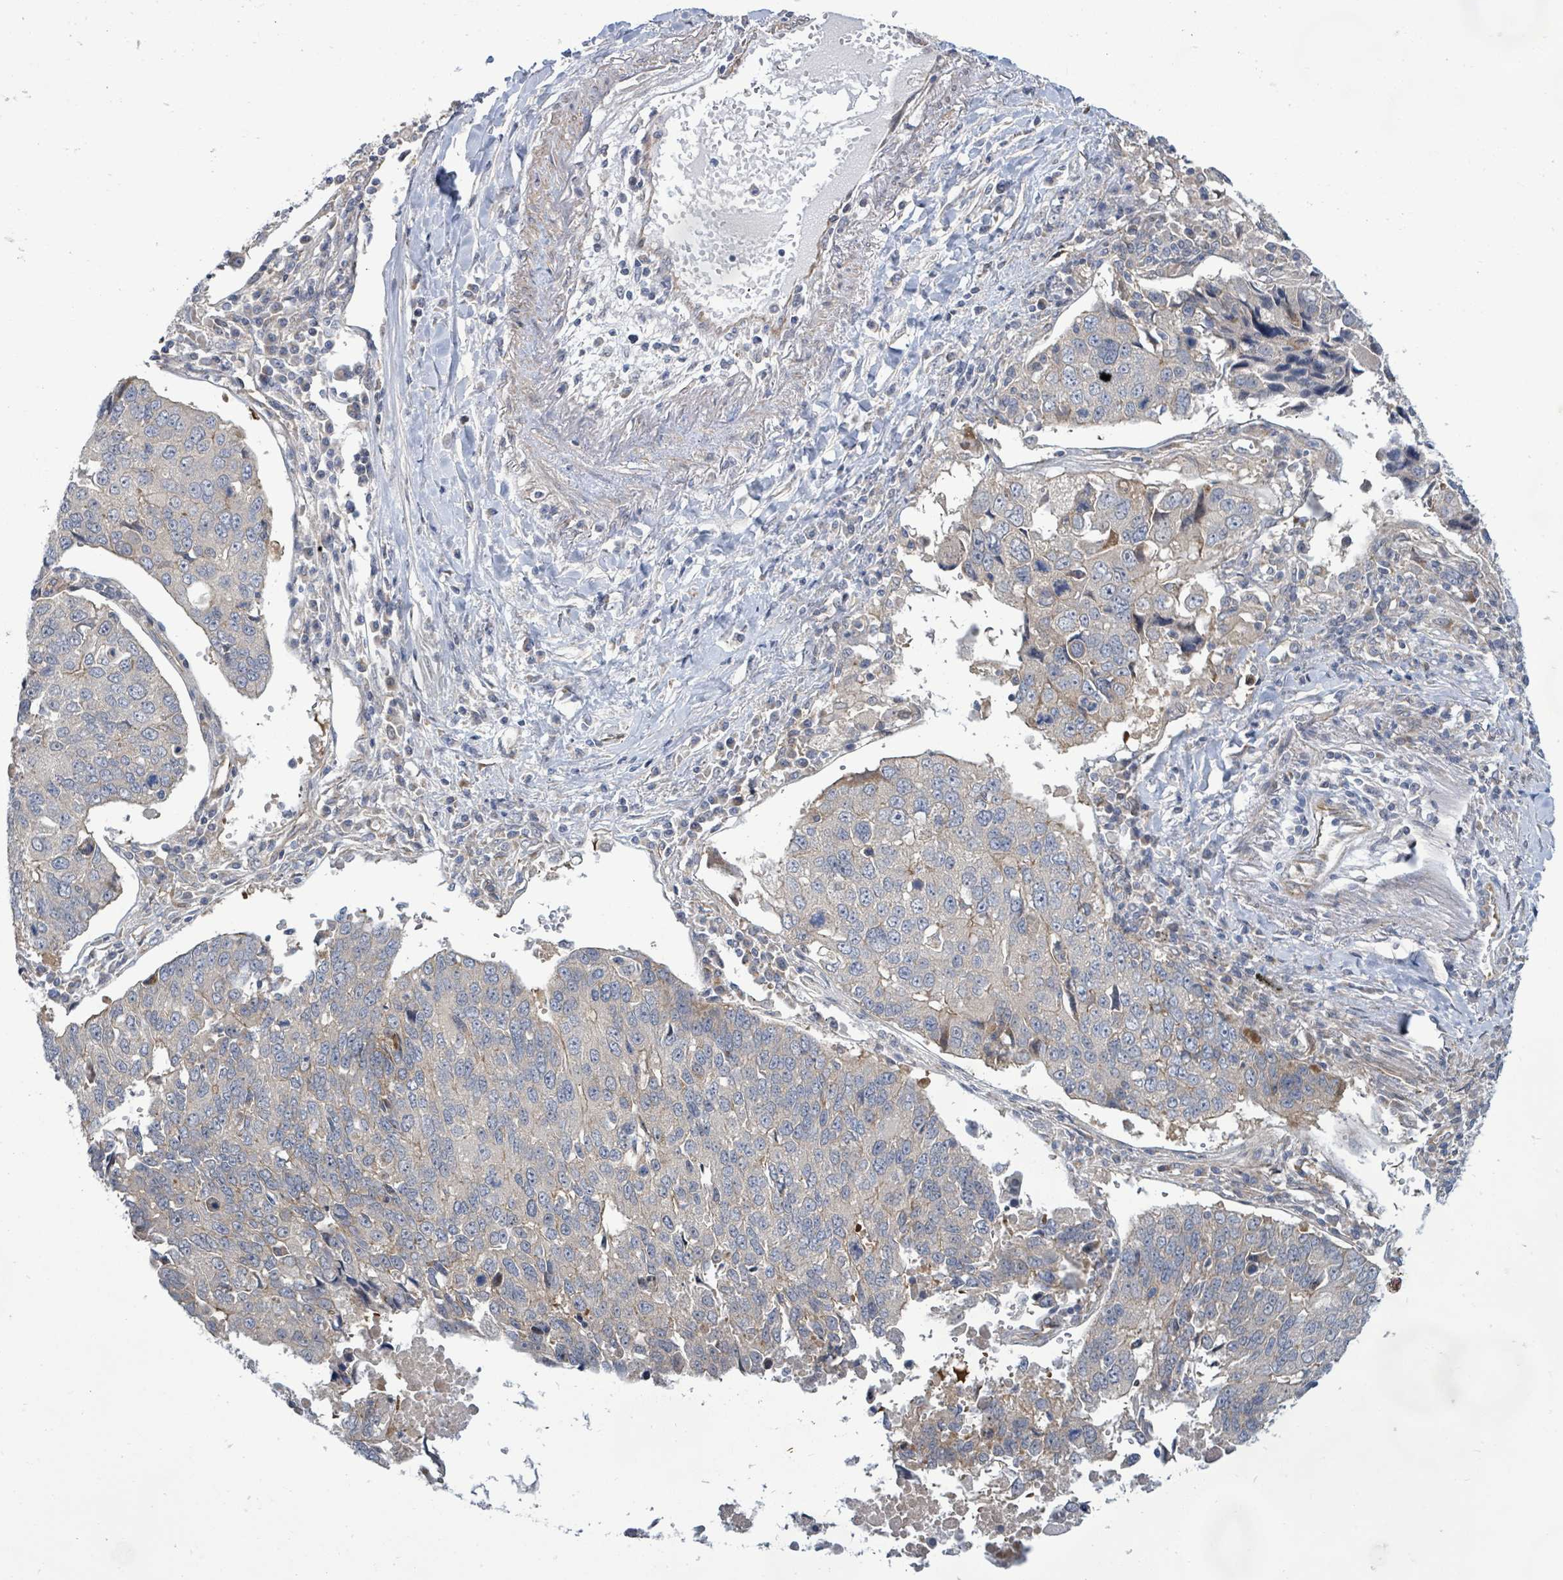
{"staining": {"intensity": "negative", "quantity": "none", "location": "none"}, "tissue": "lung cancer", "cell_type": "Tumor cells", "image_type": "cancer", "snomed": [{"axis": "morphology", "description": "Squamous cell carcinoma, NOS"}, {"axis": "topography", "description": "Lung"}], "caption": "Lung squamous cell carcinoma was stained to show a protein in brown. There is no significant expression in tumor cells.", "gene": "KBTBD11", "patient": {"sex": "female", "age": 66}}